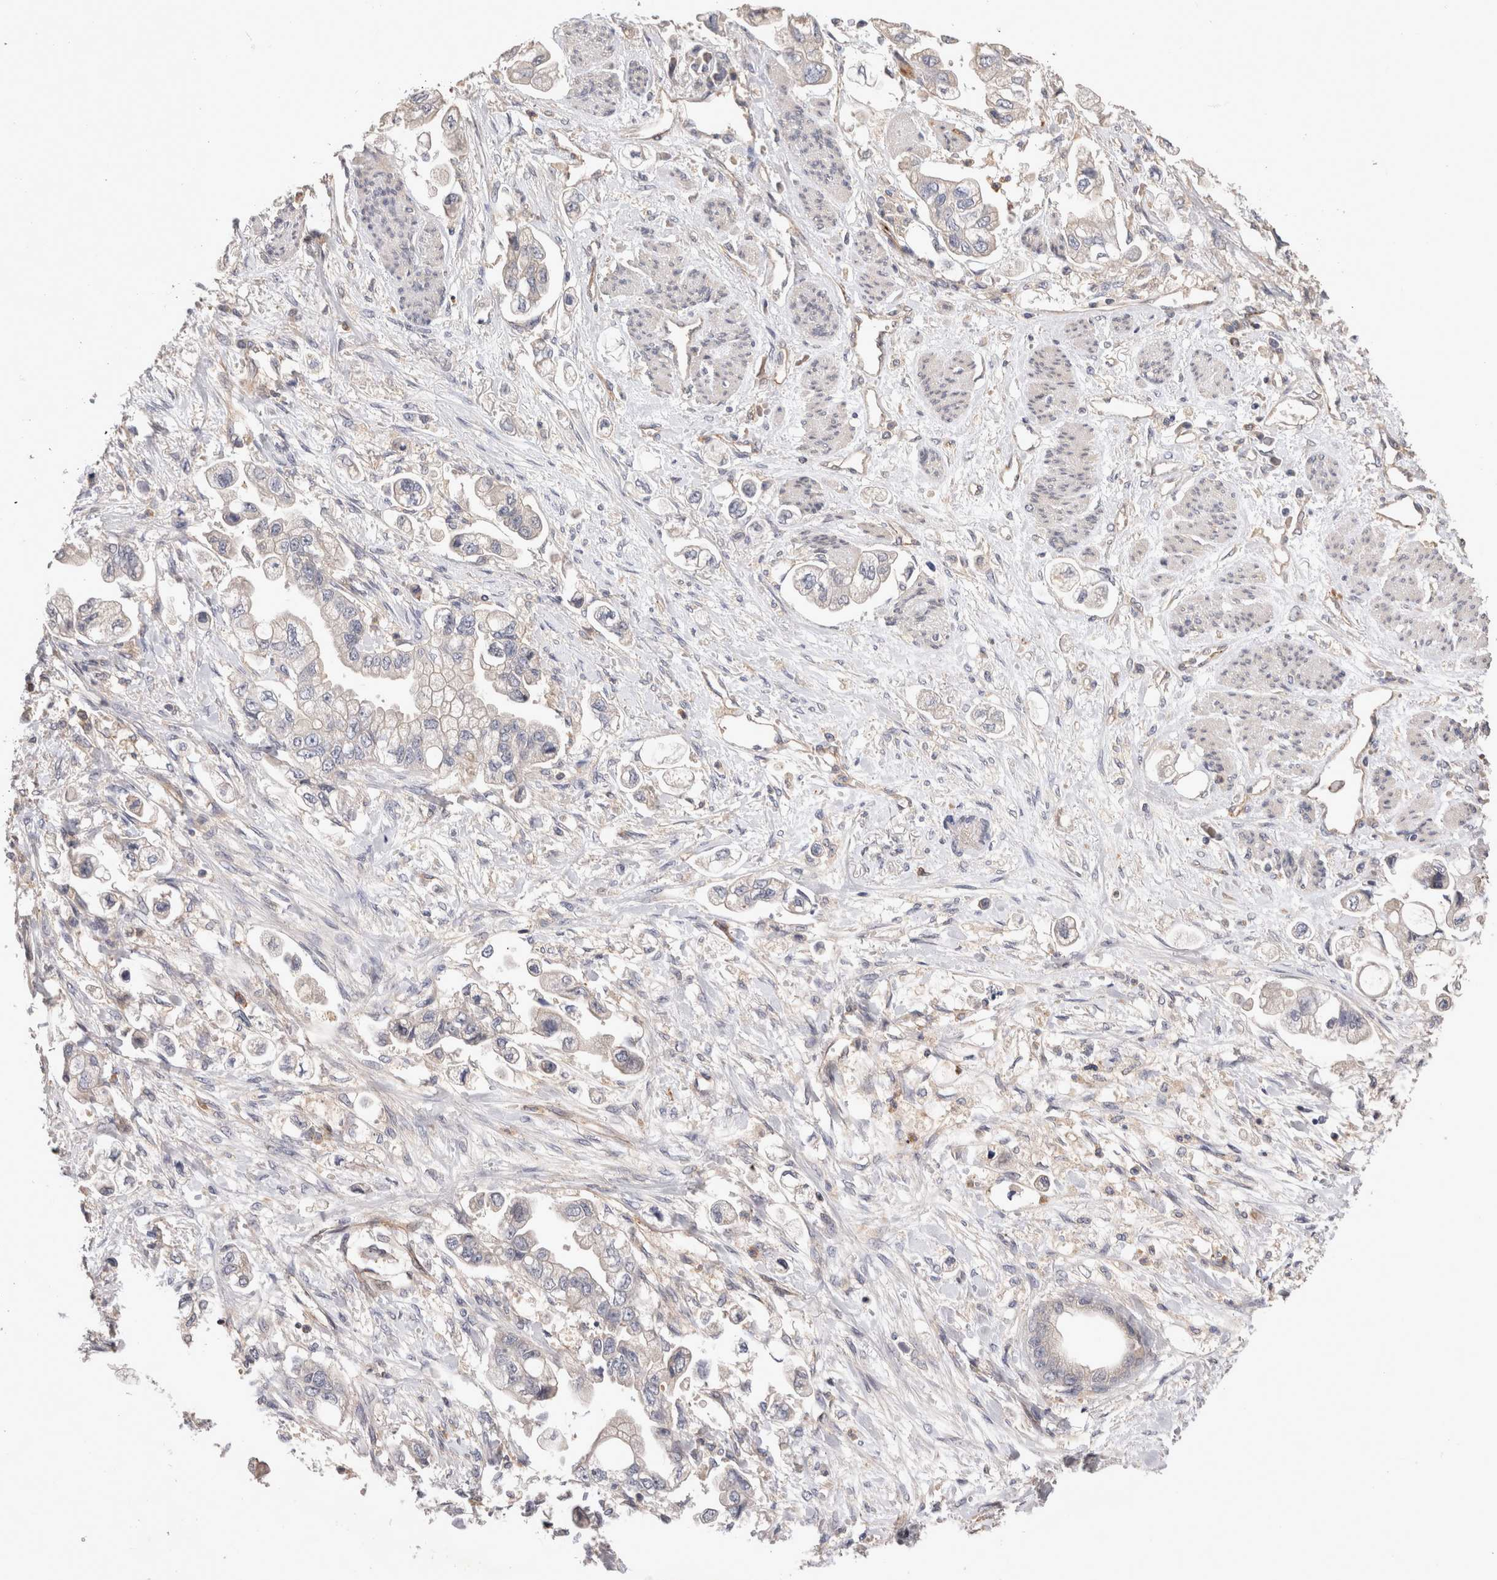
{"staining": {"intensity": "negative", "quantity": "none", "location": "none"}, "tissue": "stomach cancer", "cell_type": "Tumor cells", "image_type": "cancer", "snomed": [{"axis": "morphology", "description": "Adenocarcinoma, NOS"}, {"axis": "topography", "description": "Stomach"}], "caption": "The immunohistochemistry (IHC) image has no significant expression in tumor cells of stomach cancer (adenocarcinoma) tissue.", "gene": "BNIP2", "patient": {"sex": "male", "age": 62}}